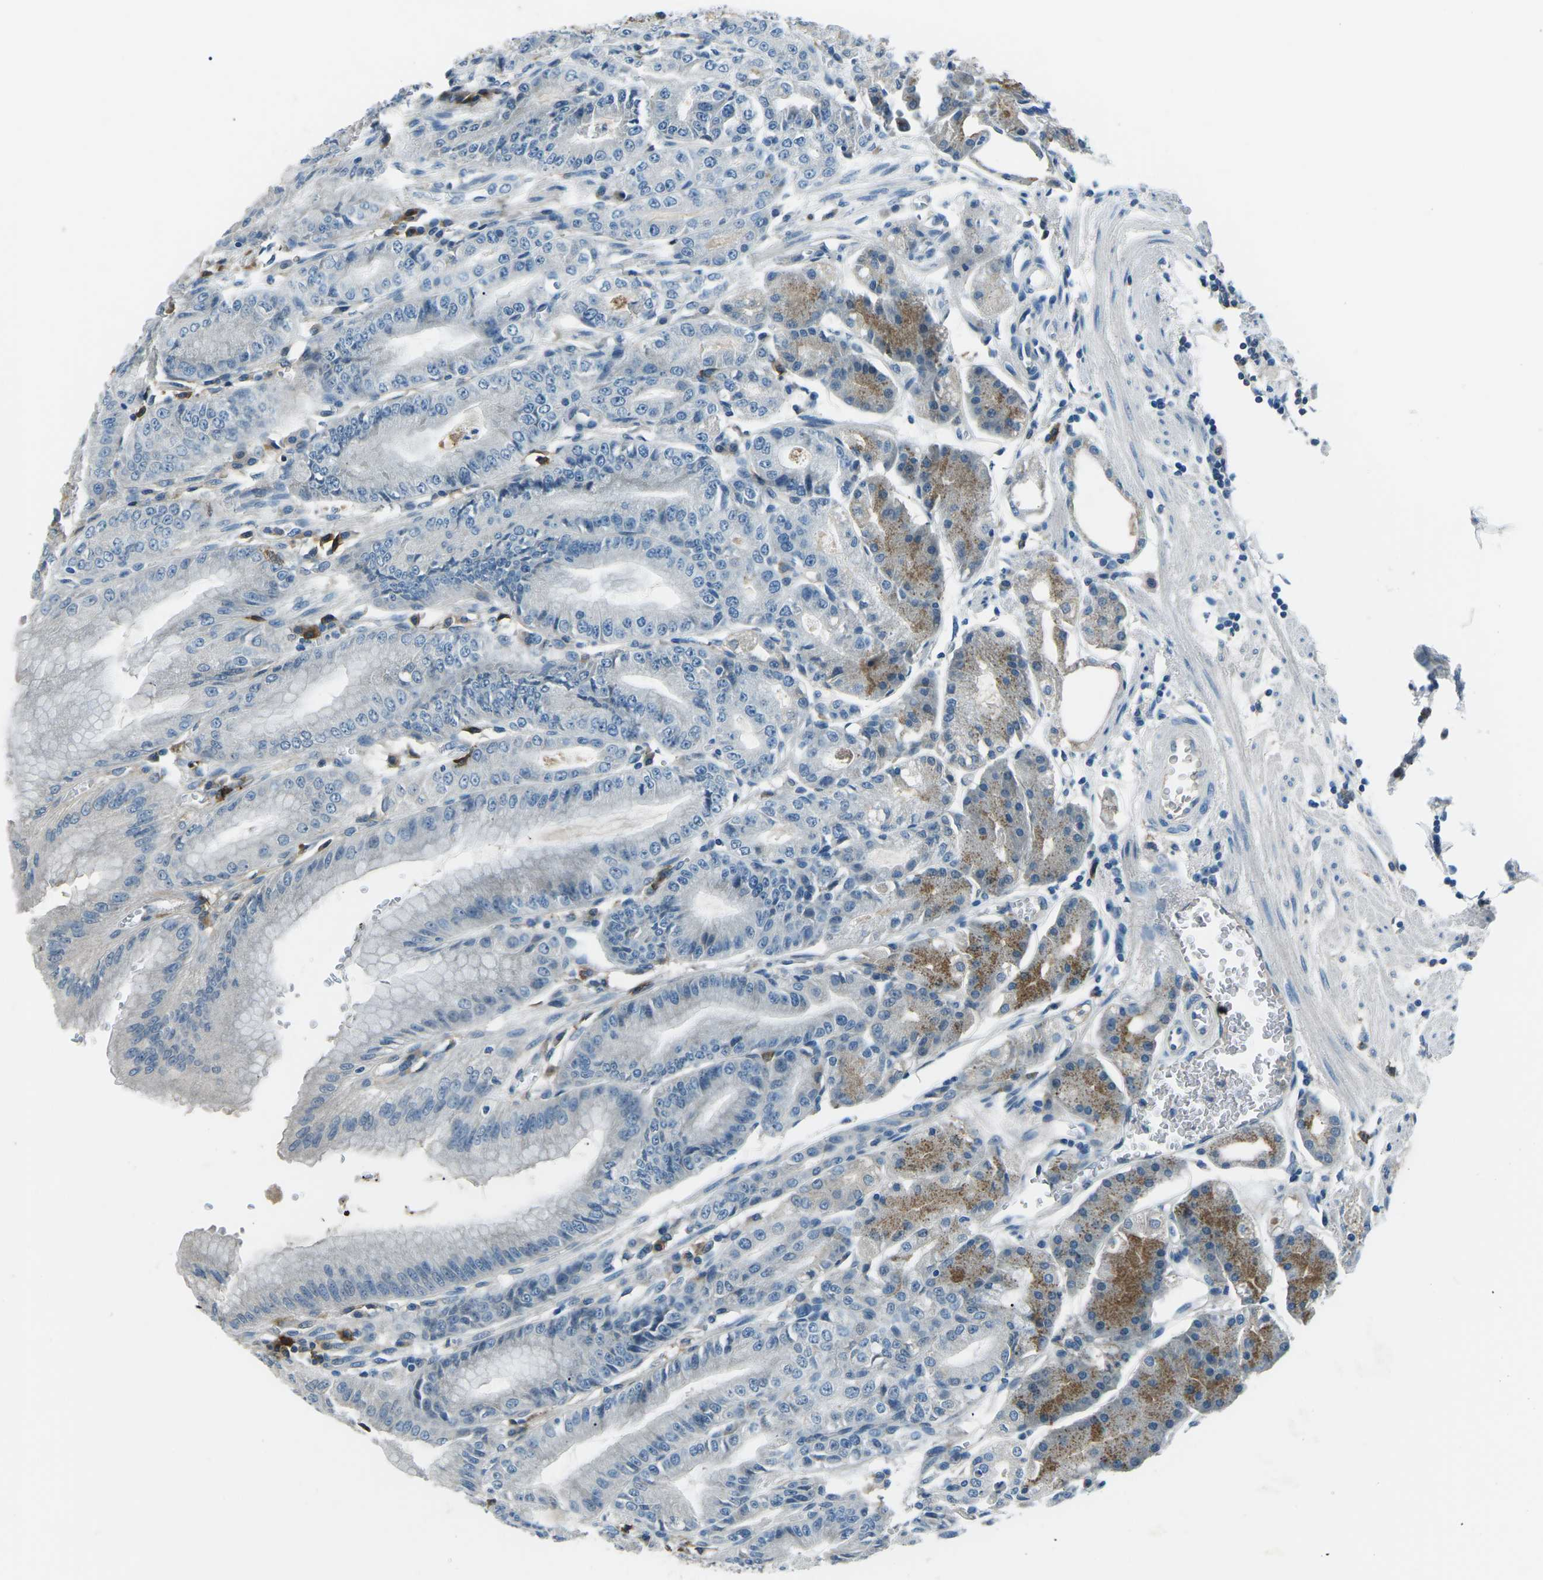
{"staining": {"intensity": "moderate", "quantity": "<25%", "location": "cytoplasmic/membranous"}, "tissue": "stomach", "cell_type": "Glandular cells", "image_type": "normal", "snomed": [{"axis": "morphology", "description": "Normal tissue, NOS"}, {"axis": "topography", "description": "Stomach, lower"}], "caption": "The image reveals immunohistochemical staining of unremarkable stomach. There is moderate cytoplasmic/membranous positivity is present in approximately <25% of glandular cells. (DAB (3,3'-diaminobenzidine) IHC, brown staining for protein, blue staining for nuclei).", "gene": "CD1D", "patient": {"sex": "male", "age": 71}}